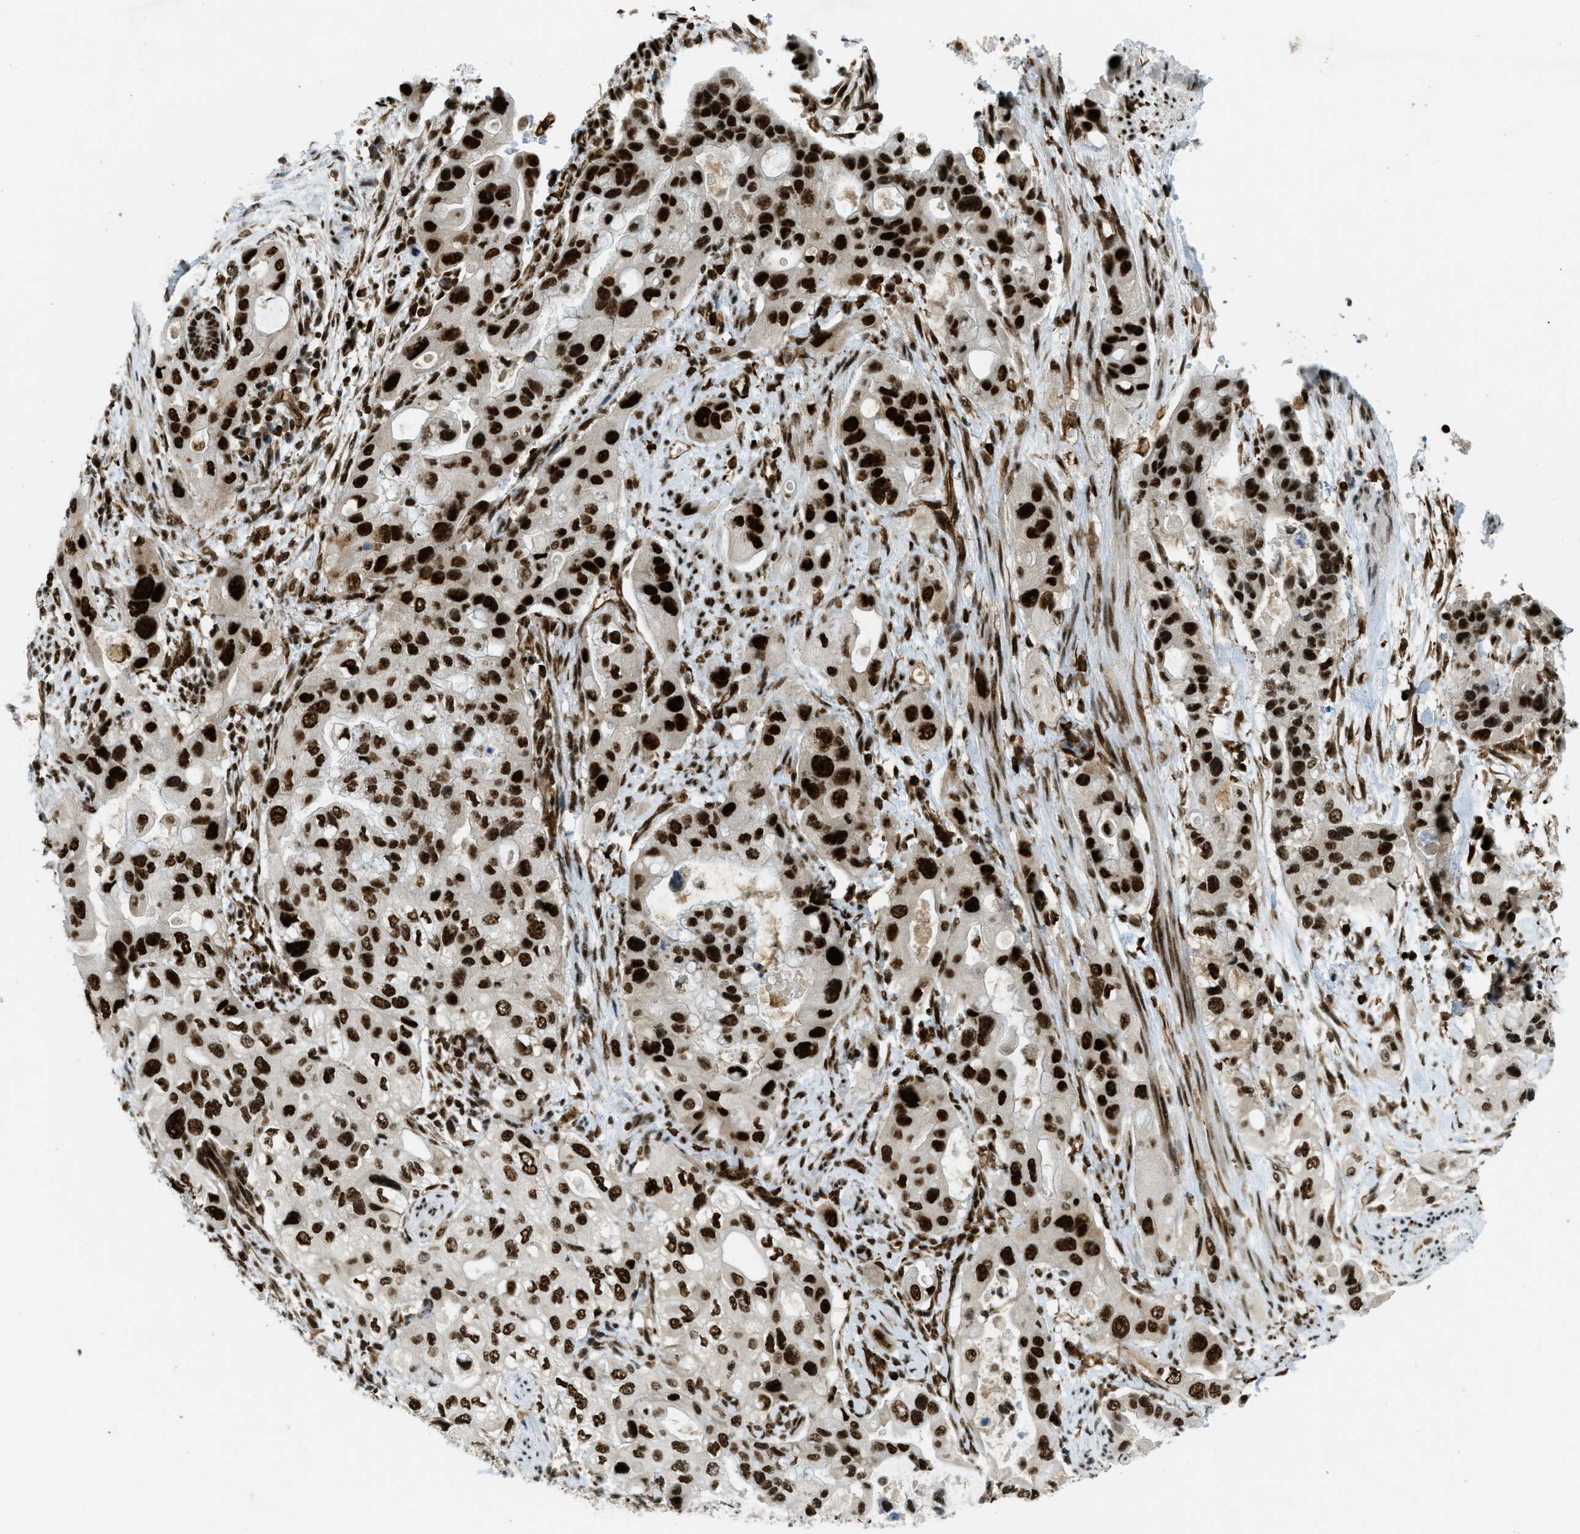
{"staining": {"intensity": "strong", "quantity": ">75%", "location": "nuclear"}, "tissue": "pancreatic cancer", "cell_type": "Tumor cells", "image_type": "cancer", "snomed": [{"axis": "morphology", "description": "Adenocarcinoma, NOS"}, {"axis": "topography", "description": "Pancreas"}], "caption": "High-magnification brightfield microscopy of pancreatic cancer (adenocarcinoma) stained with DAB (brown) and counterstained with hematoxylin (blue). tumor cells exhibit strong nuclear expression is seen in approximately>75% of cells.", "gene": "ZFR", "patient": {"sex": "female", "age": 56}}